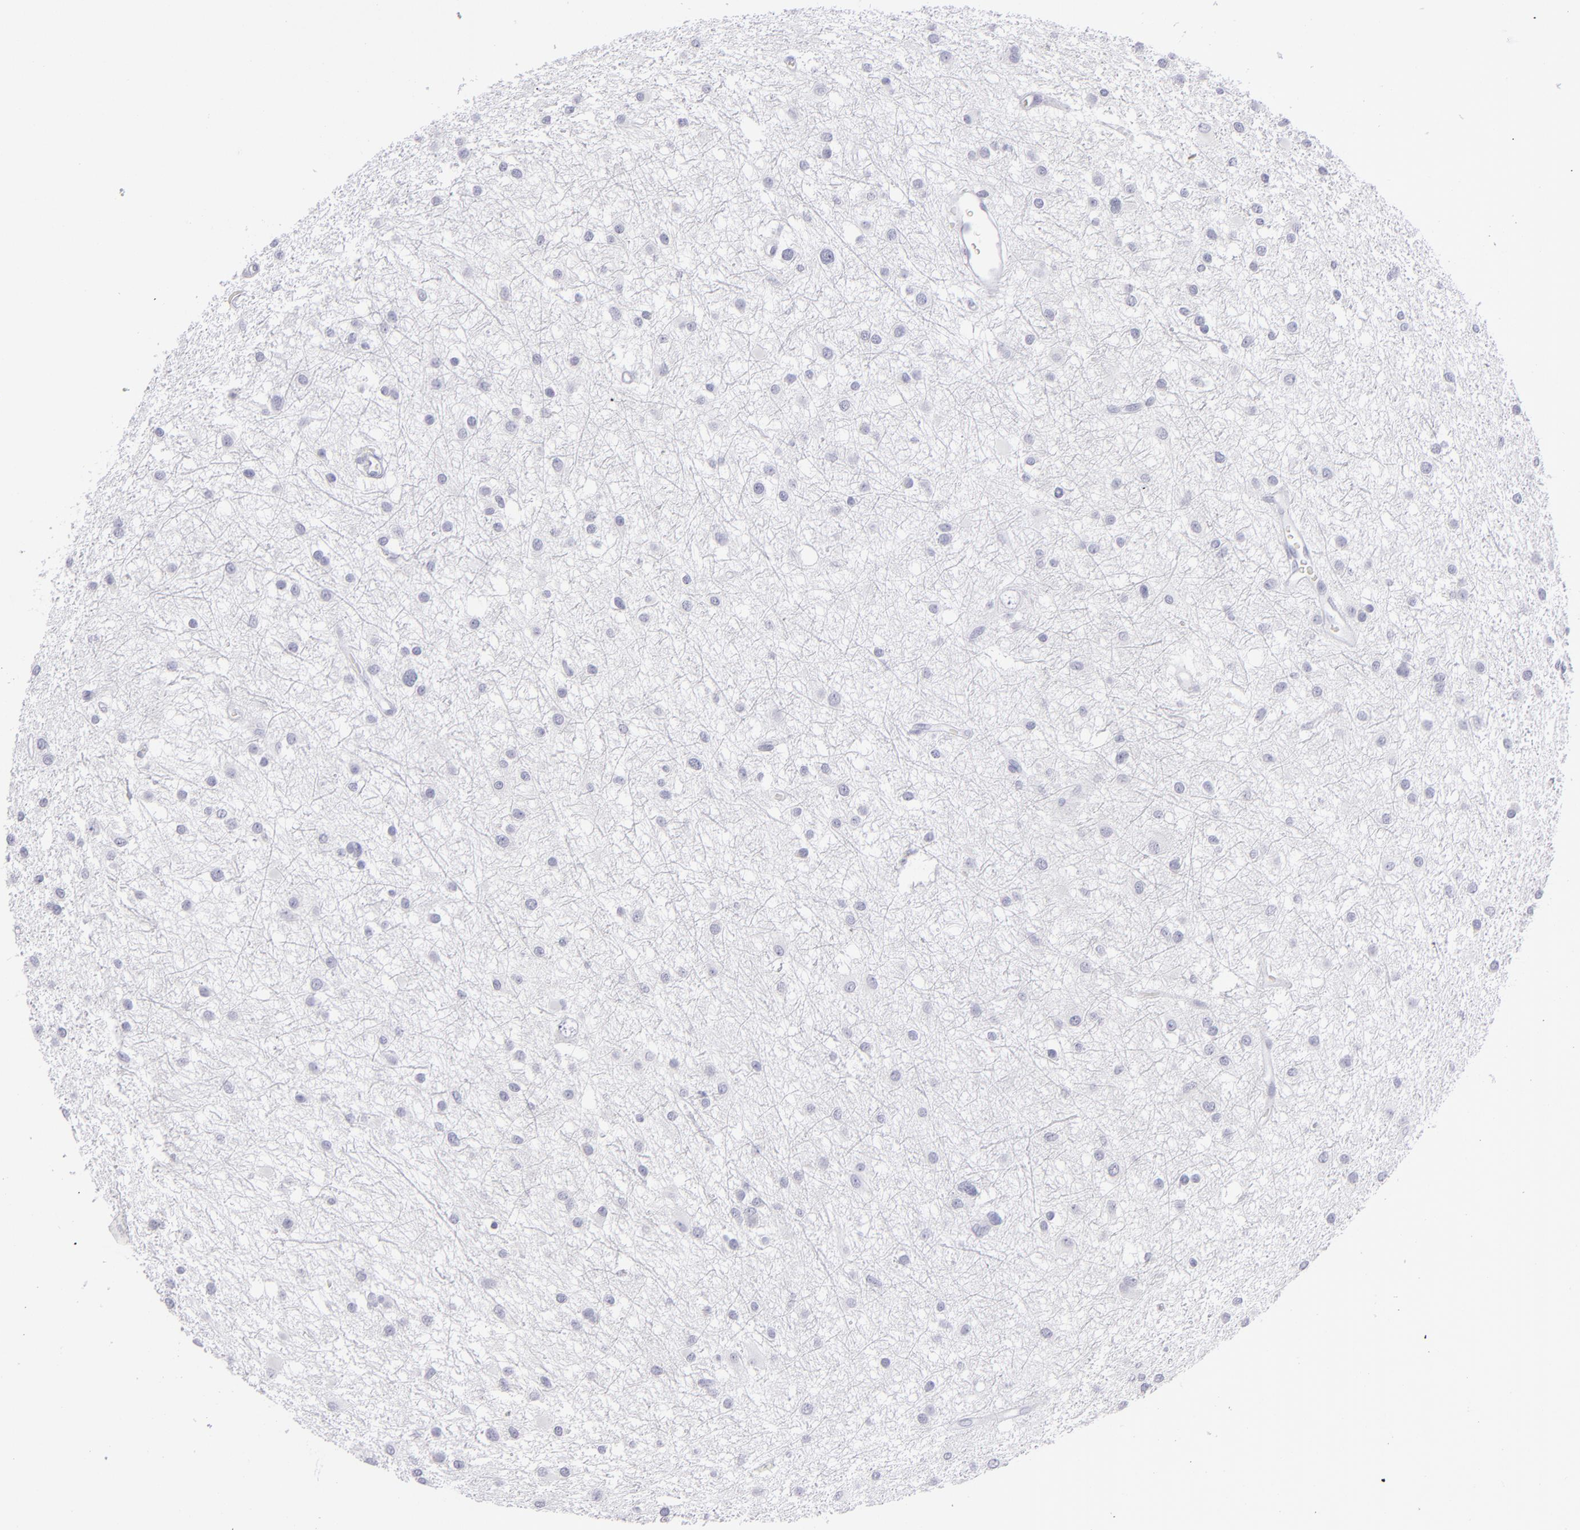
{"staining": {"intensity": "negative", "quantity": "none", "location": "none"}, "tissue": "glioma", "cell_type": "Tumor cells", "image_type": "cancer", "snomed": [{"axis": "morphology", "description": "Glioma, malignant, Low grade"}, {"axis": "topography", "description": "Brain"}], "caption": "Immunohistochemistry (IHC) histopathology image of neoplastic tissue: human glioma stained with DAB (3,3'-diaminobenzidine) displays no significant protein positivity in tumor cells.", "gene": "MYH11", "patient": {"sex": "female", "age": 36}}